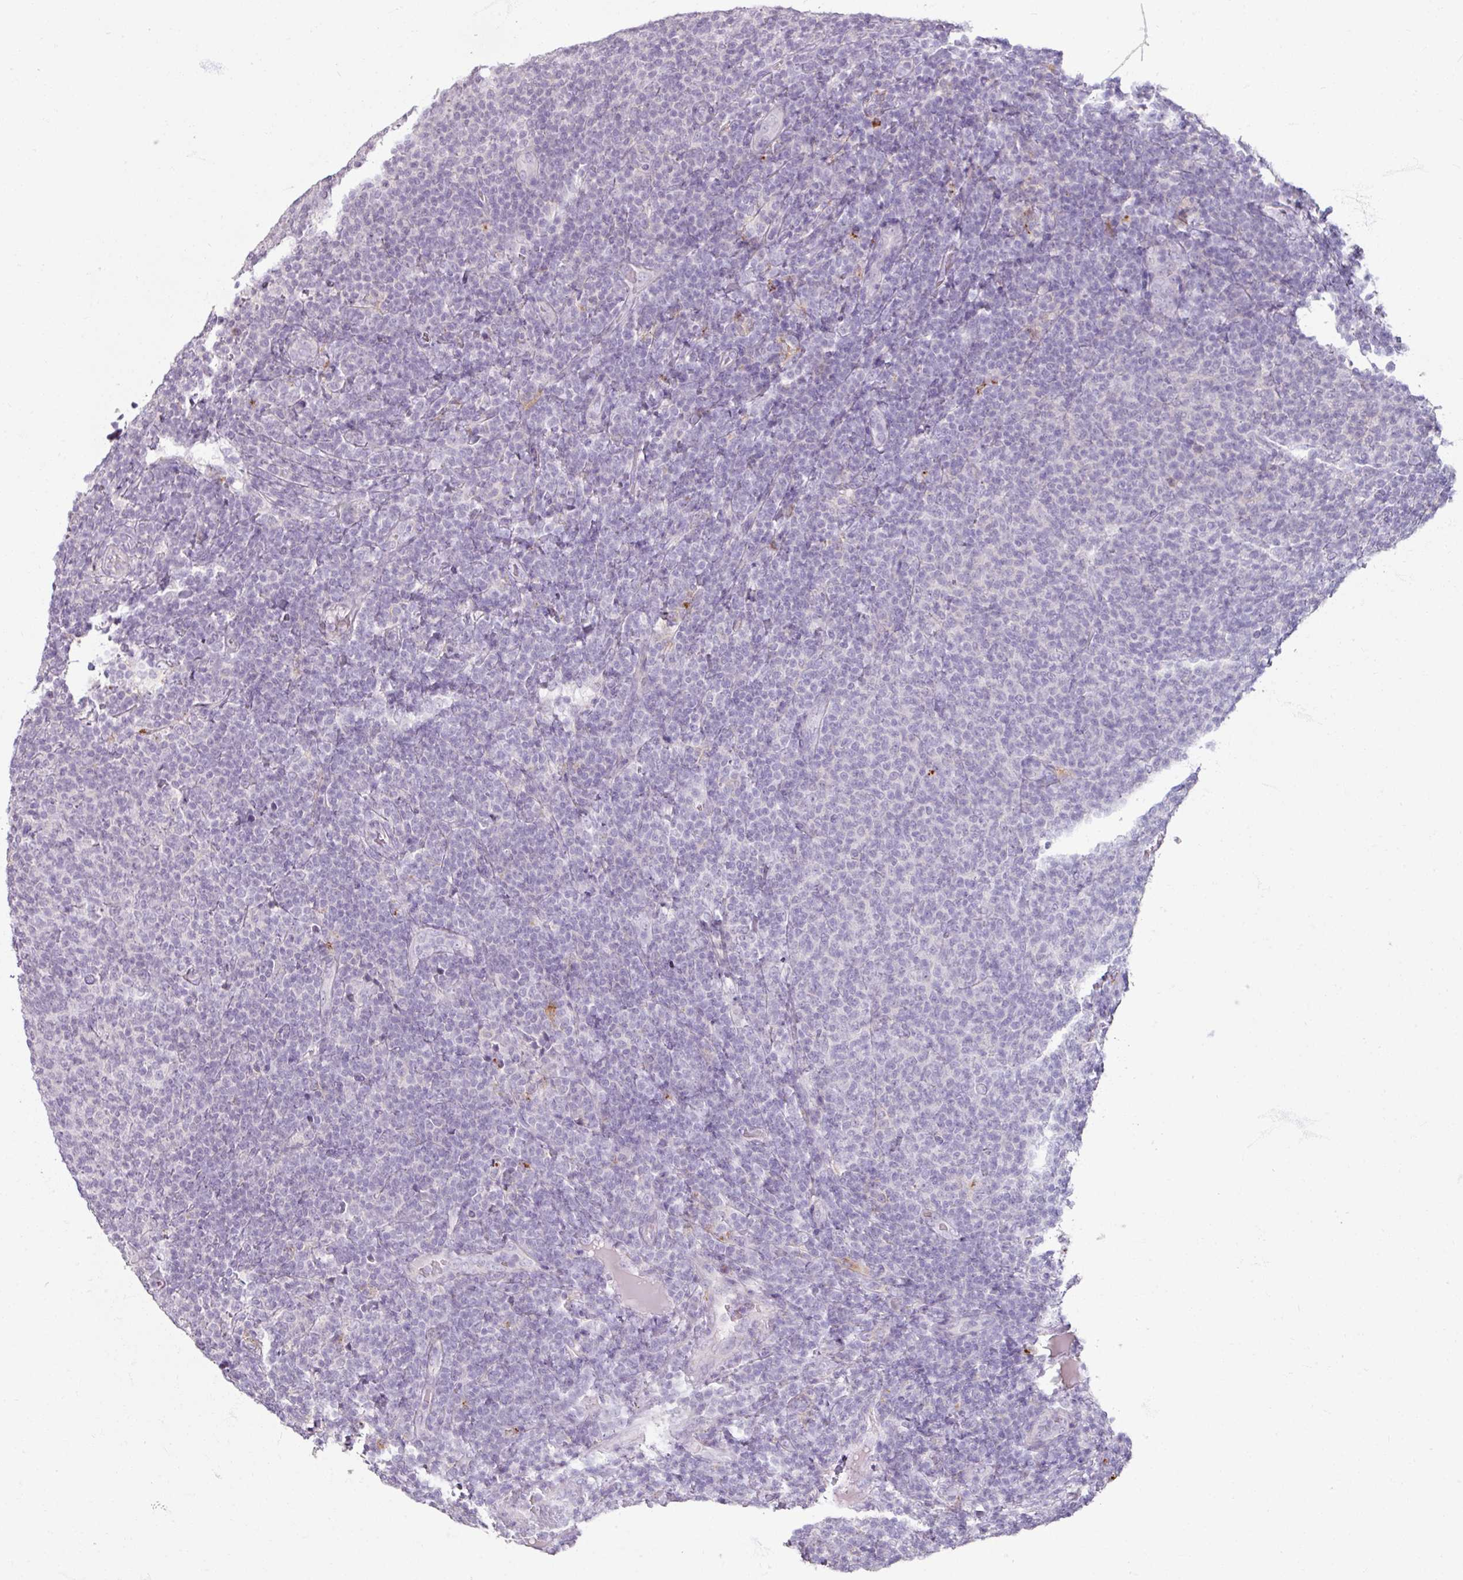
{"staining": {"intensity": "negative", "quantity": "none", "location": "none"}, "tissue": "lymphoma", "cell_type": "Tumor cells", "image_type": "cancer", "snomed": [{"axis": "morphology", "description": "Malignant lymphoma, non-Hodgkin's type, Low grade"}, {"axis": "topography", "description": "Lymph node"}], "caption": "The immunohistochemistry photomicrograph has no significant positivity in tumor cells of low-grade malignant lymphoma, non-Hodgkin's type tissue.", "gene": "SLC27A5", "patient": {"sex": "male", "age": 66}}